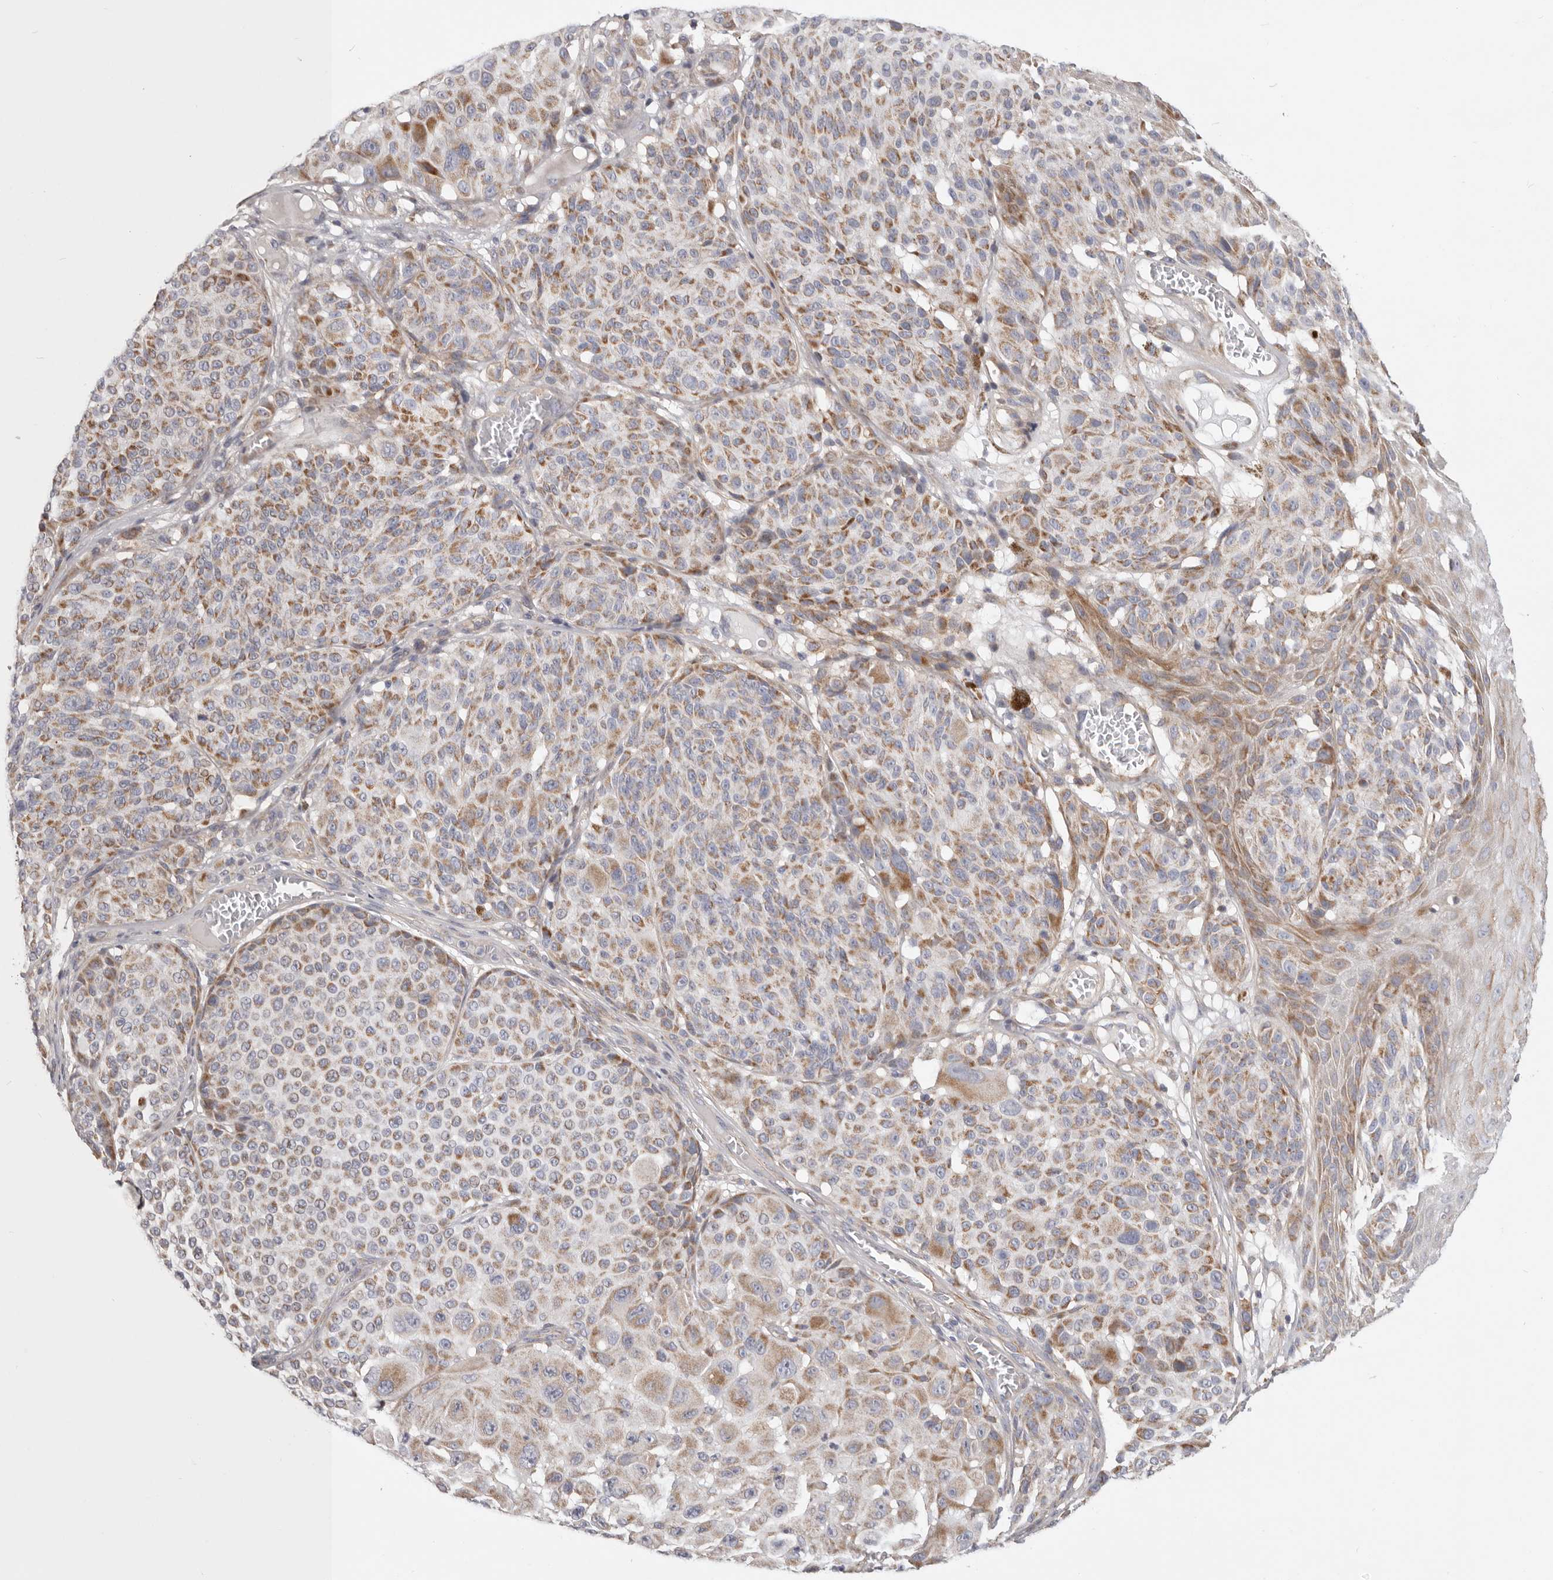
{"staining": {"intensity": "moderate", "quantity": "25%-75%", "location": "cytoplasmic/membranous"}, "tissue": "melanoma", "cell_type": "Tumor cells", "image_type": "cancer", "snomed": [{"axis": "morphology", "description": "Malignant melanoma, NOS"}, {"axis": "topography", "description": "Skin"}], "caption": "The image reveals a brown stain indicating the presence of a protein in the cytoplasmic/membranous of tumor cells in malignant melanoma. The staining was performed using DAB, with brown indicating positive protein expression. Nuclei are stained blue with hematoxylin.", "gene": "MRPS10", "patient": {"sex": "male", "age": 83}}